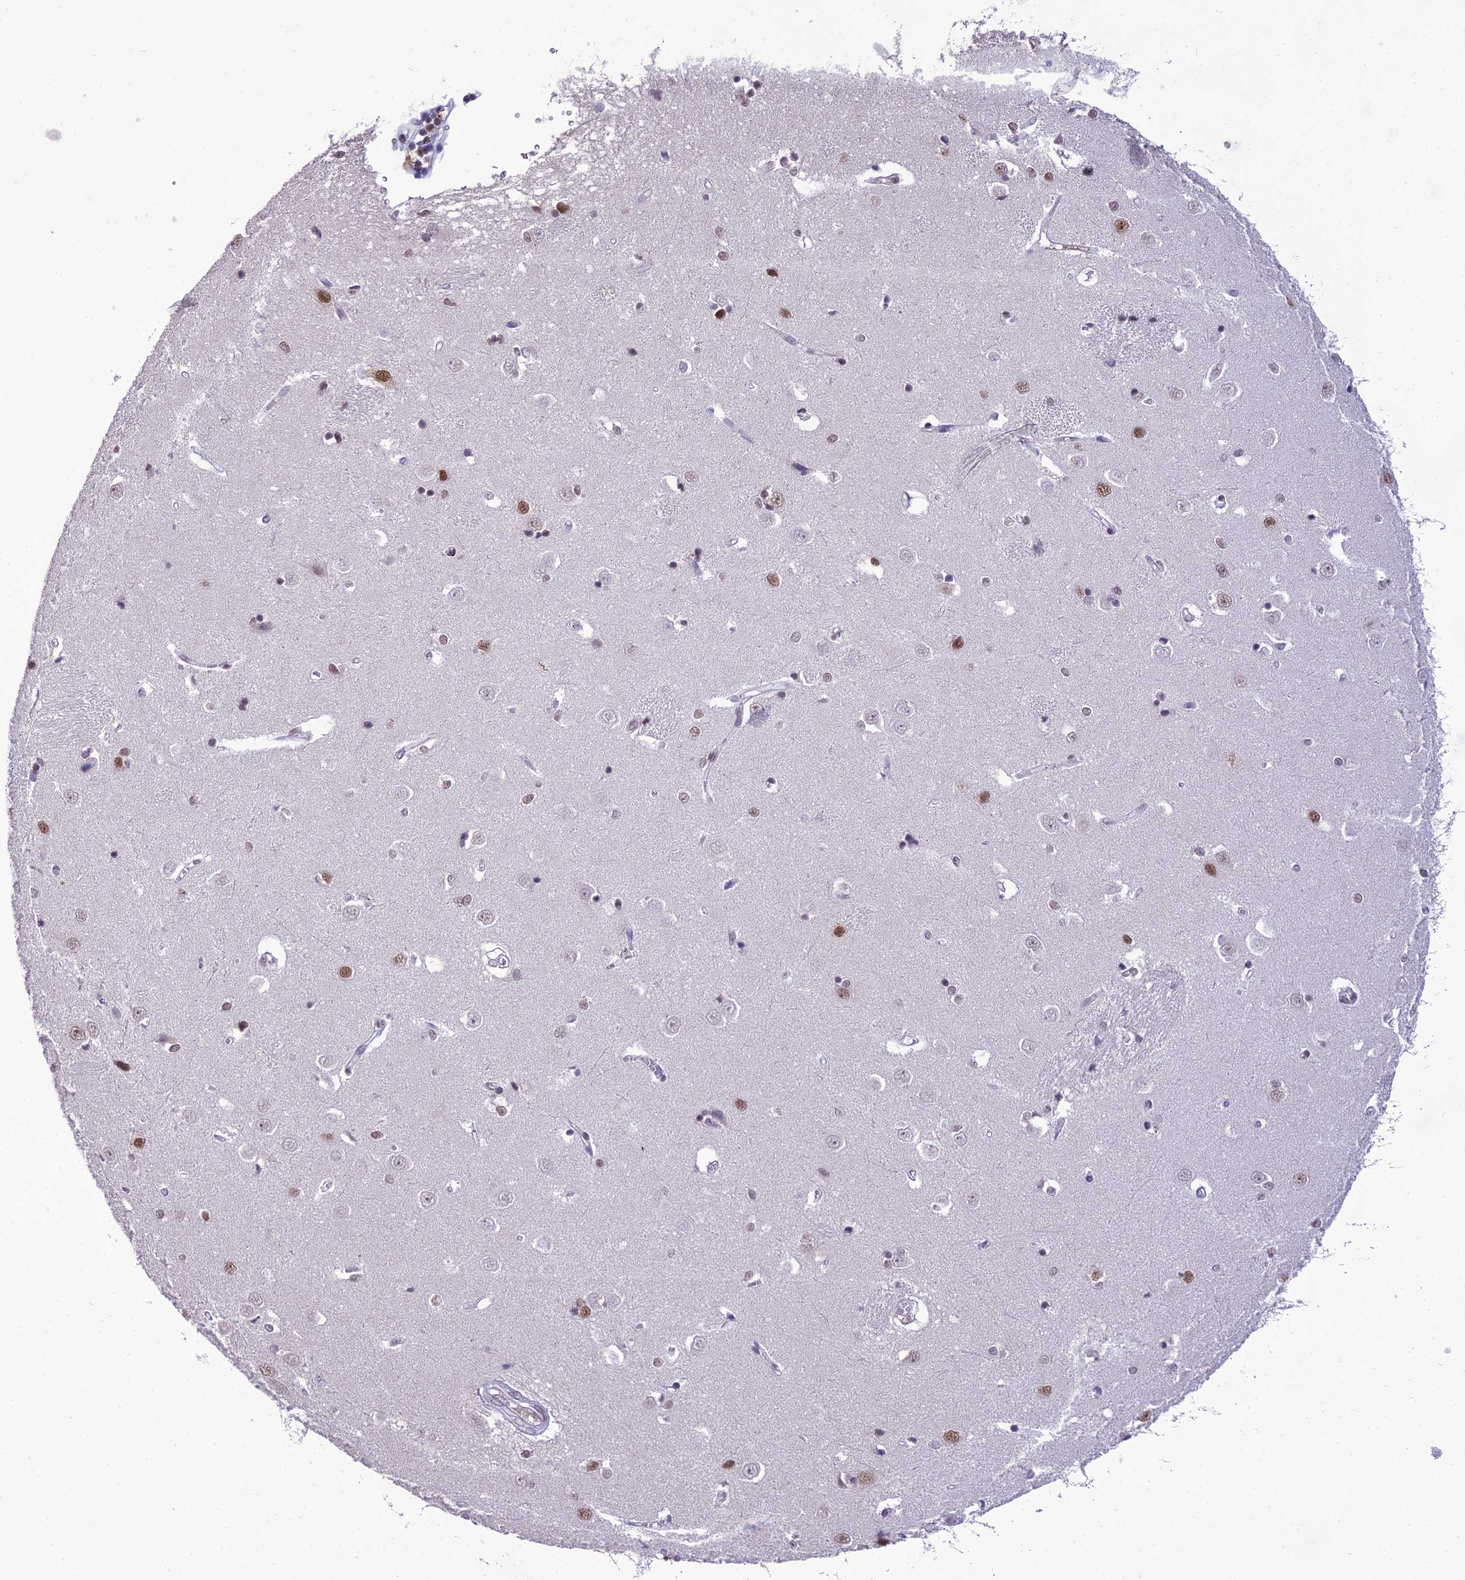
{"staining": {"intensity": "negative", "quantity": "none", "location": "none"}, "tissue": "caudate", "cell_type": "Glial cells", "image_type": "normal", "snomed": [{"axis": "morphology", "description": "Normal tissue, NOS"}, {"axis": "topography", "description": "Lateral ventricle wall"}], "caption": "Caudate stained for a protein using IHC exhibits no expression glial cells.", "gene": "SH3RF3", "patient": {"sex": "male", "age": 37}}